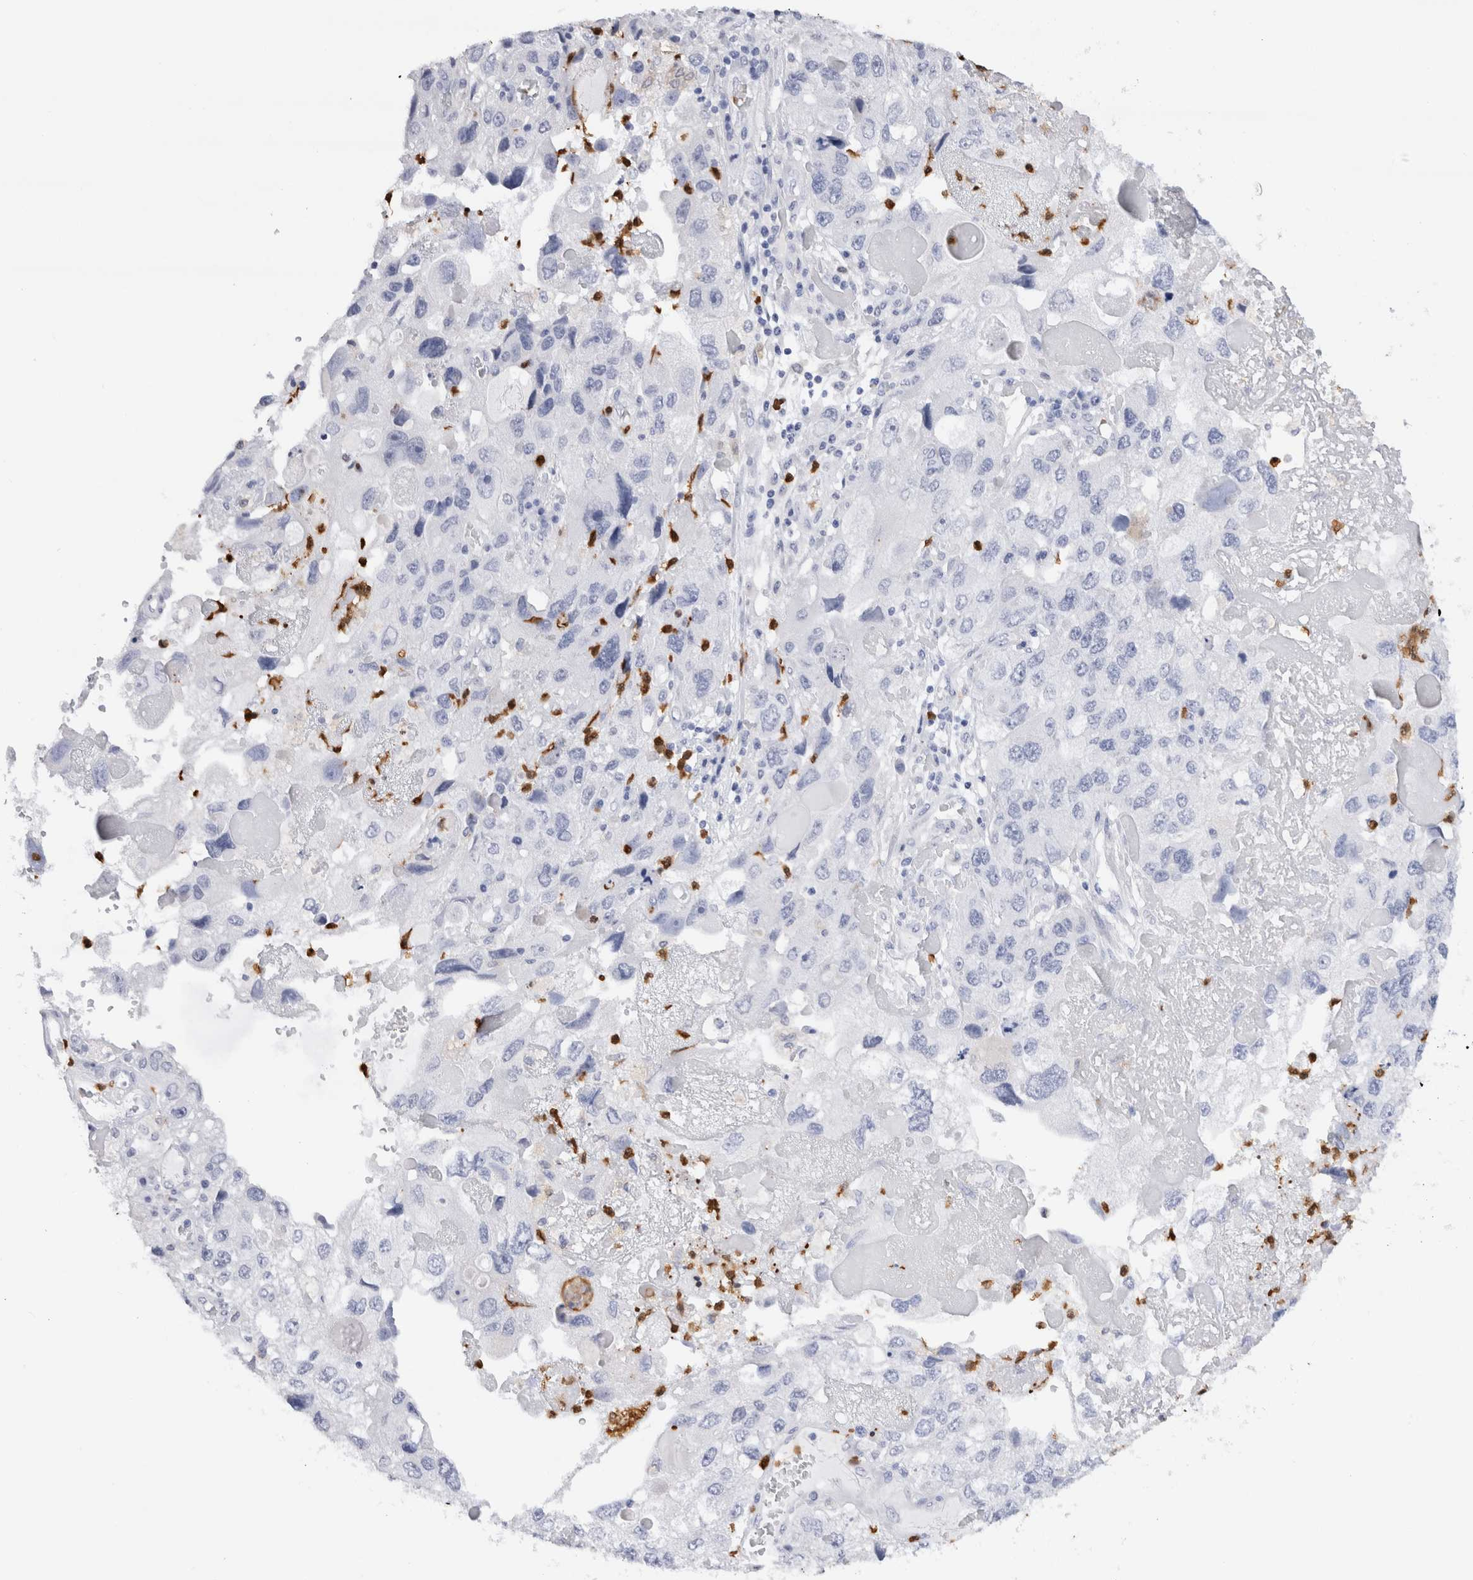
{"staining": {"intensity": "negative", "quantity": "none", "location": "none"}, "tissue": "endometrial cancer", "cell_type": "Tumor cells", "image_type": "cancer", "snomed": [{"axis": "morphology", "description": "Adenocarcinoma, NOS"}, {"axis": "topography", "description": "Endometrium"}], "caption": "An immunohistochemistry micrograph of adenocarcinoma (endometrial) is shown. There is no staining in tumor cells of adenocarcinoma (endometrial).", "gene": "SLC10A5", "patient": {"sex": "female", "age": 49}}